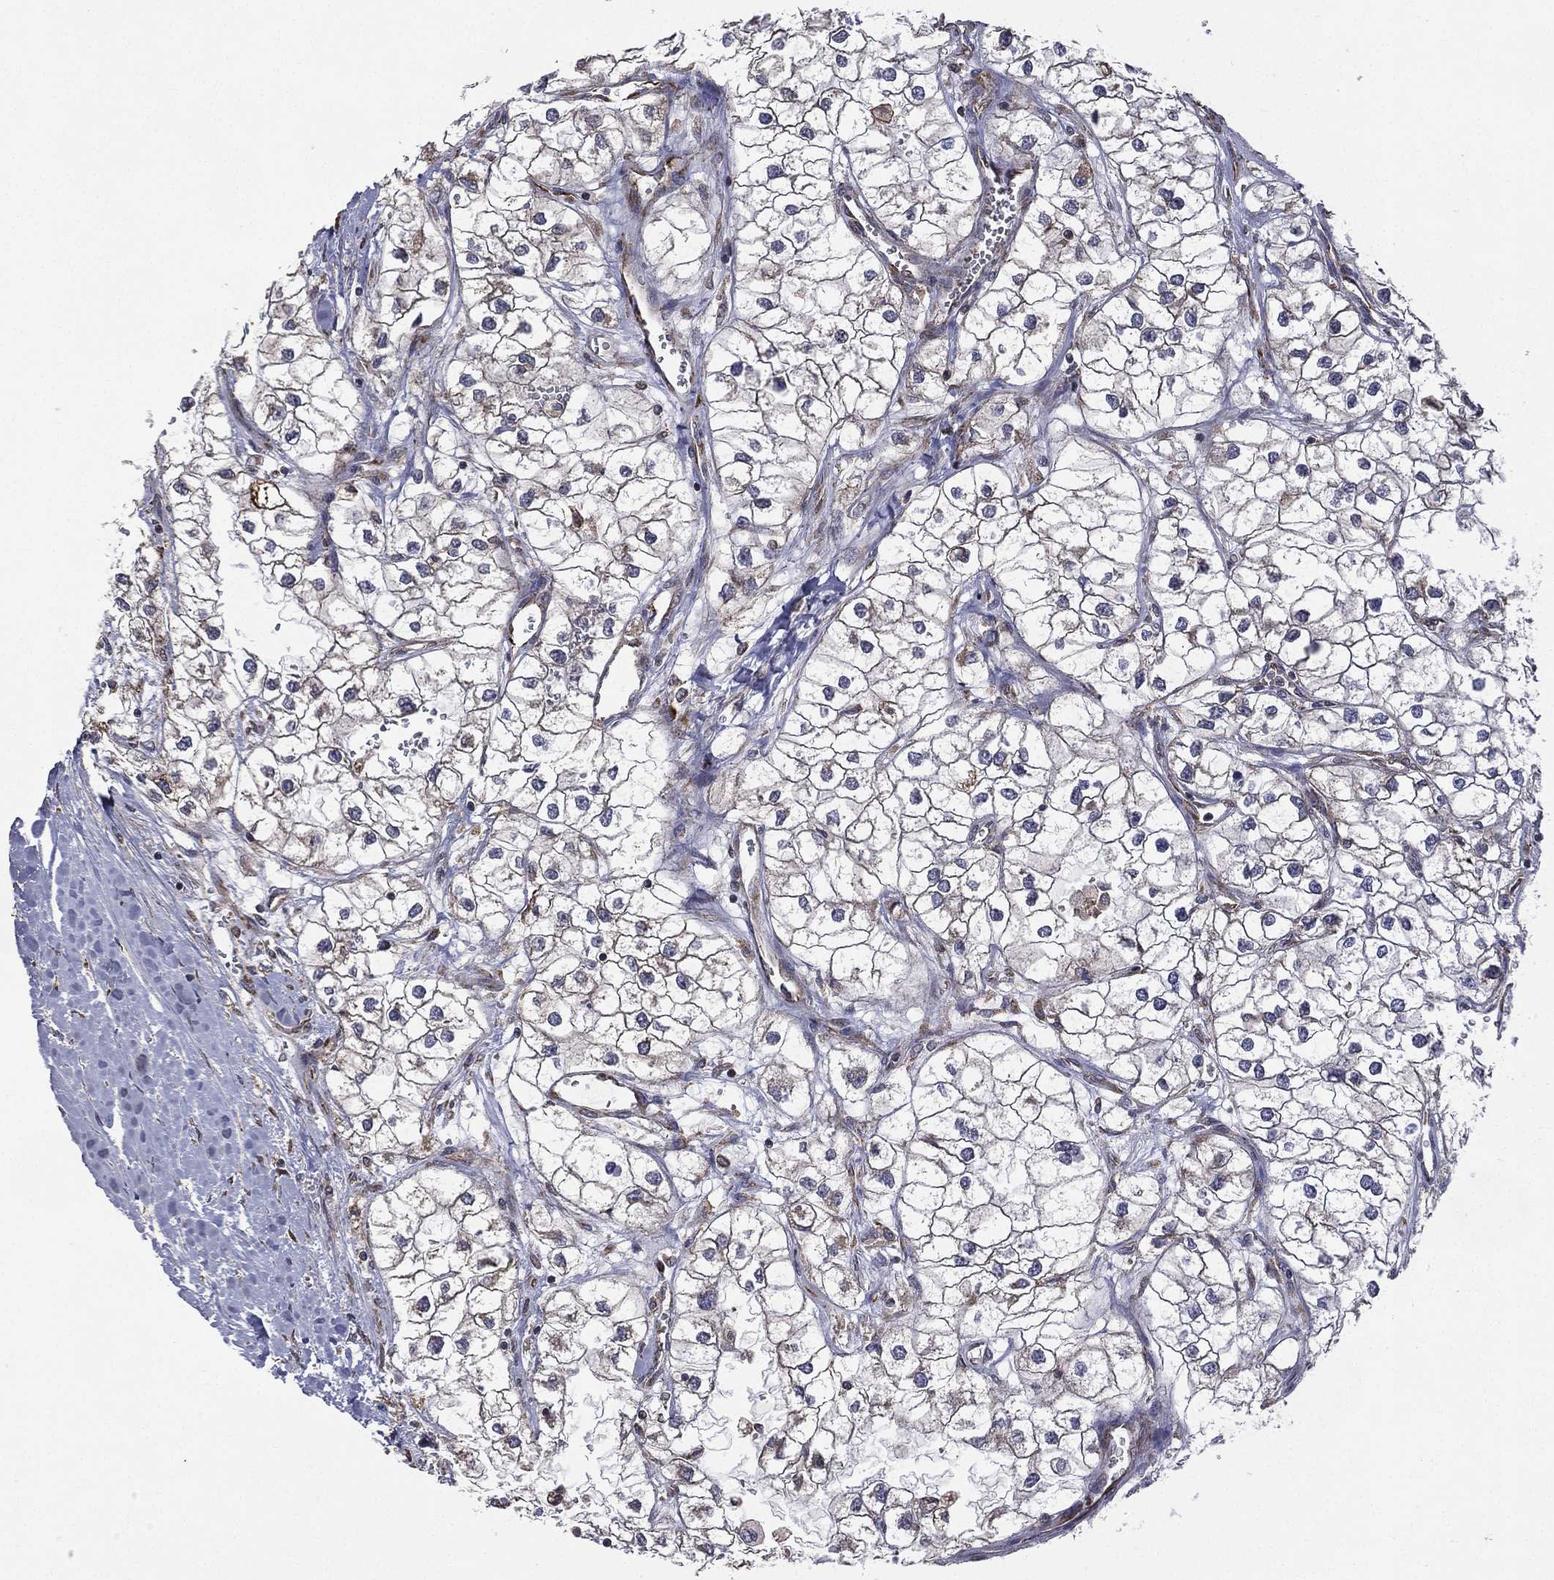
{"staining": {"intensity": "negative", "quantity": "none", "location": "none"}, "tissue": "renal cancer", "cell_type": "Tumor cells", "image_type": "cancer", "snomed": [{"axis": "morphology", "description": "Adenocarcinoma, NOS"}, {"axis": "topography", "description": "Kidney"}], "caption": "DAB immunohistochemical staining of renal adenocarcinoma shows no significant staining in tumor cells.", "gene": "C20orf96", "patient": {"sex": "male", "age": 59}}